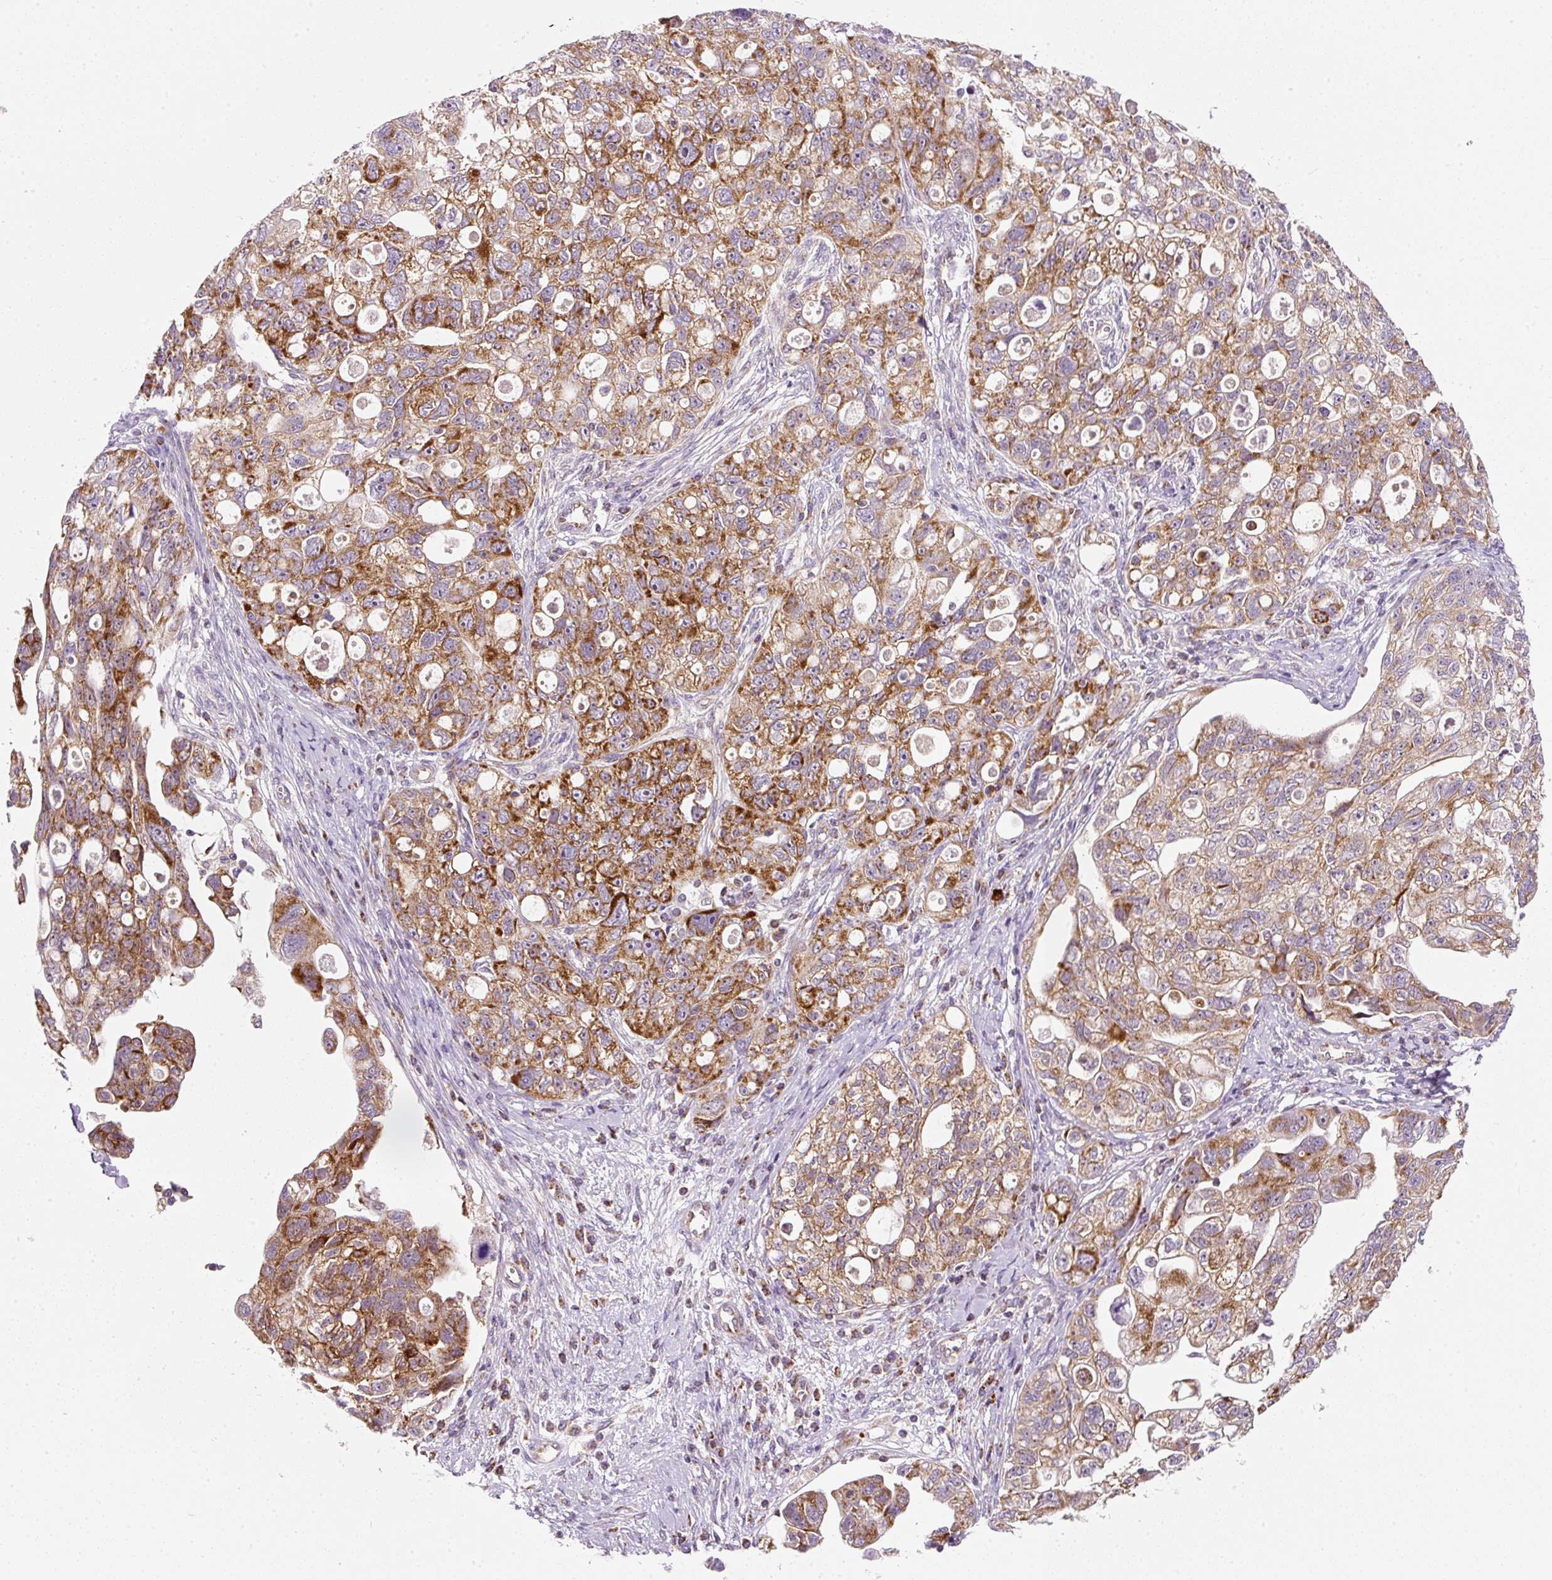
{"staining": {"intensity": "strong", "quantity": ">75%", "location": "cytoplasmic/membranous"}, "tissue": "ovarian cancer", "cell_type": "Tumor cells", "image_type": "cancer", "snomed": [{"axis": "morphology", "description": "Carcinoma, NOS"}, {"axis": "morphology", "description": "Cystadenocarcinoma, serous, NOS"}, {"axis": "topography", "description": "Ovary"}], "caption": "A high amount of strong cytoplasmic/membranous expression is identified in approximately >75% of tumor cells in carcinoma (ovarian) tissue.", "gene": "FAM78B", "patient": {"sex": "female", "age": 69}}